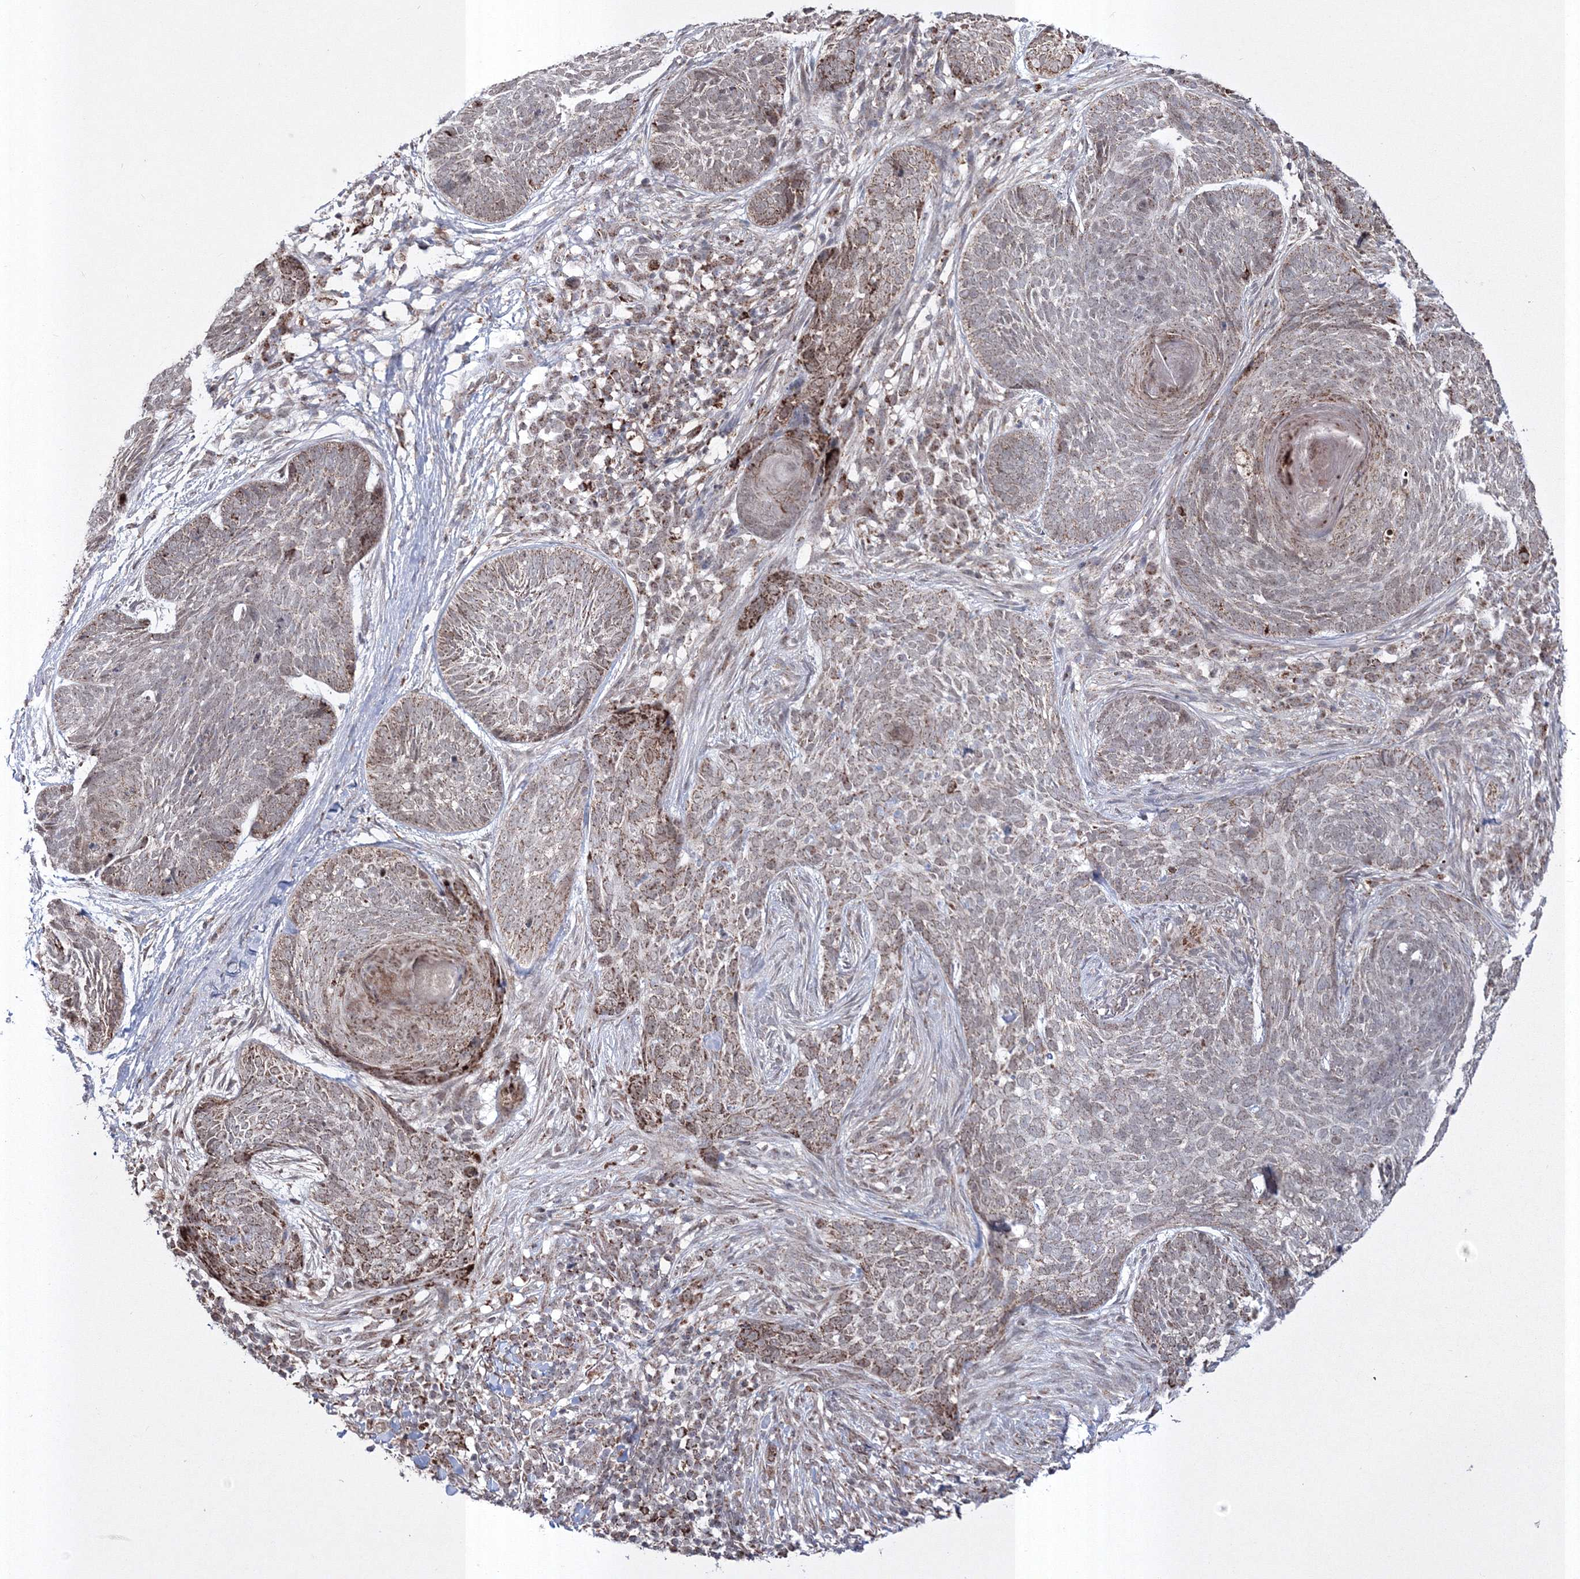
{"staining": {"intensity": "moderate", "quantity": ">75%", "location": "cytoplasmic/membranous"}, "tissue": "skin cancer", "cell_type": "Tumor cells", "image_type": "cancer", "snomed": [{"axis": "morphology", "description": "Basal cell carcinoma"}, {"axis": "topography", "description": "Skin"}], "caption": "IHC histopathology image of neoplastic tissue: human skin cancer (basal cell carcinoma) stained using IHC exhibits medium levels of moderate protein expression localized specifically in the cytoplasmic/membranous of tumor cells, appearing as a cytoplasmic/membranous brown color.", "gene": "GRSF1", "patient": {"sex": "female", "age": 64}}